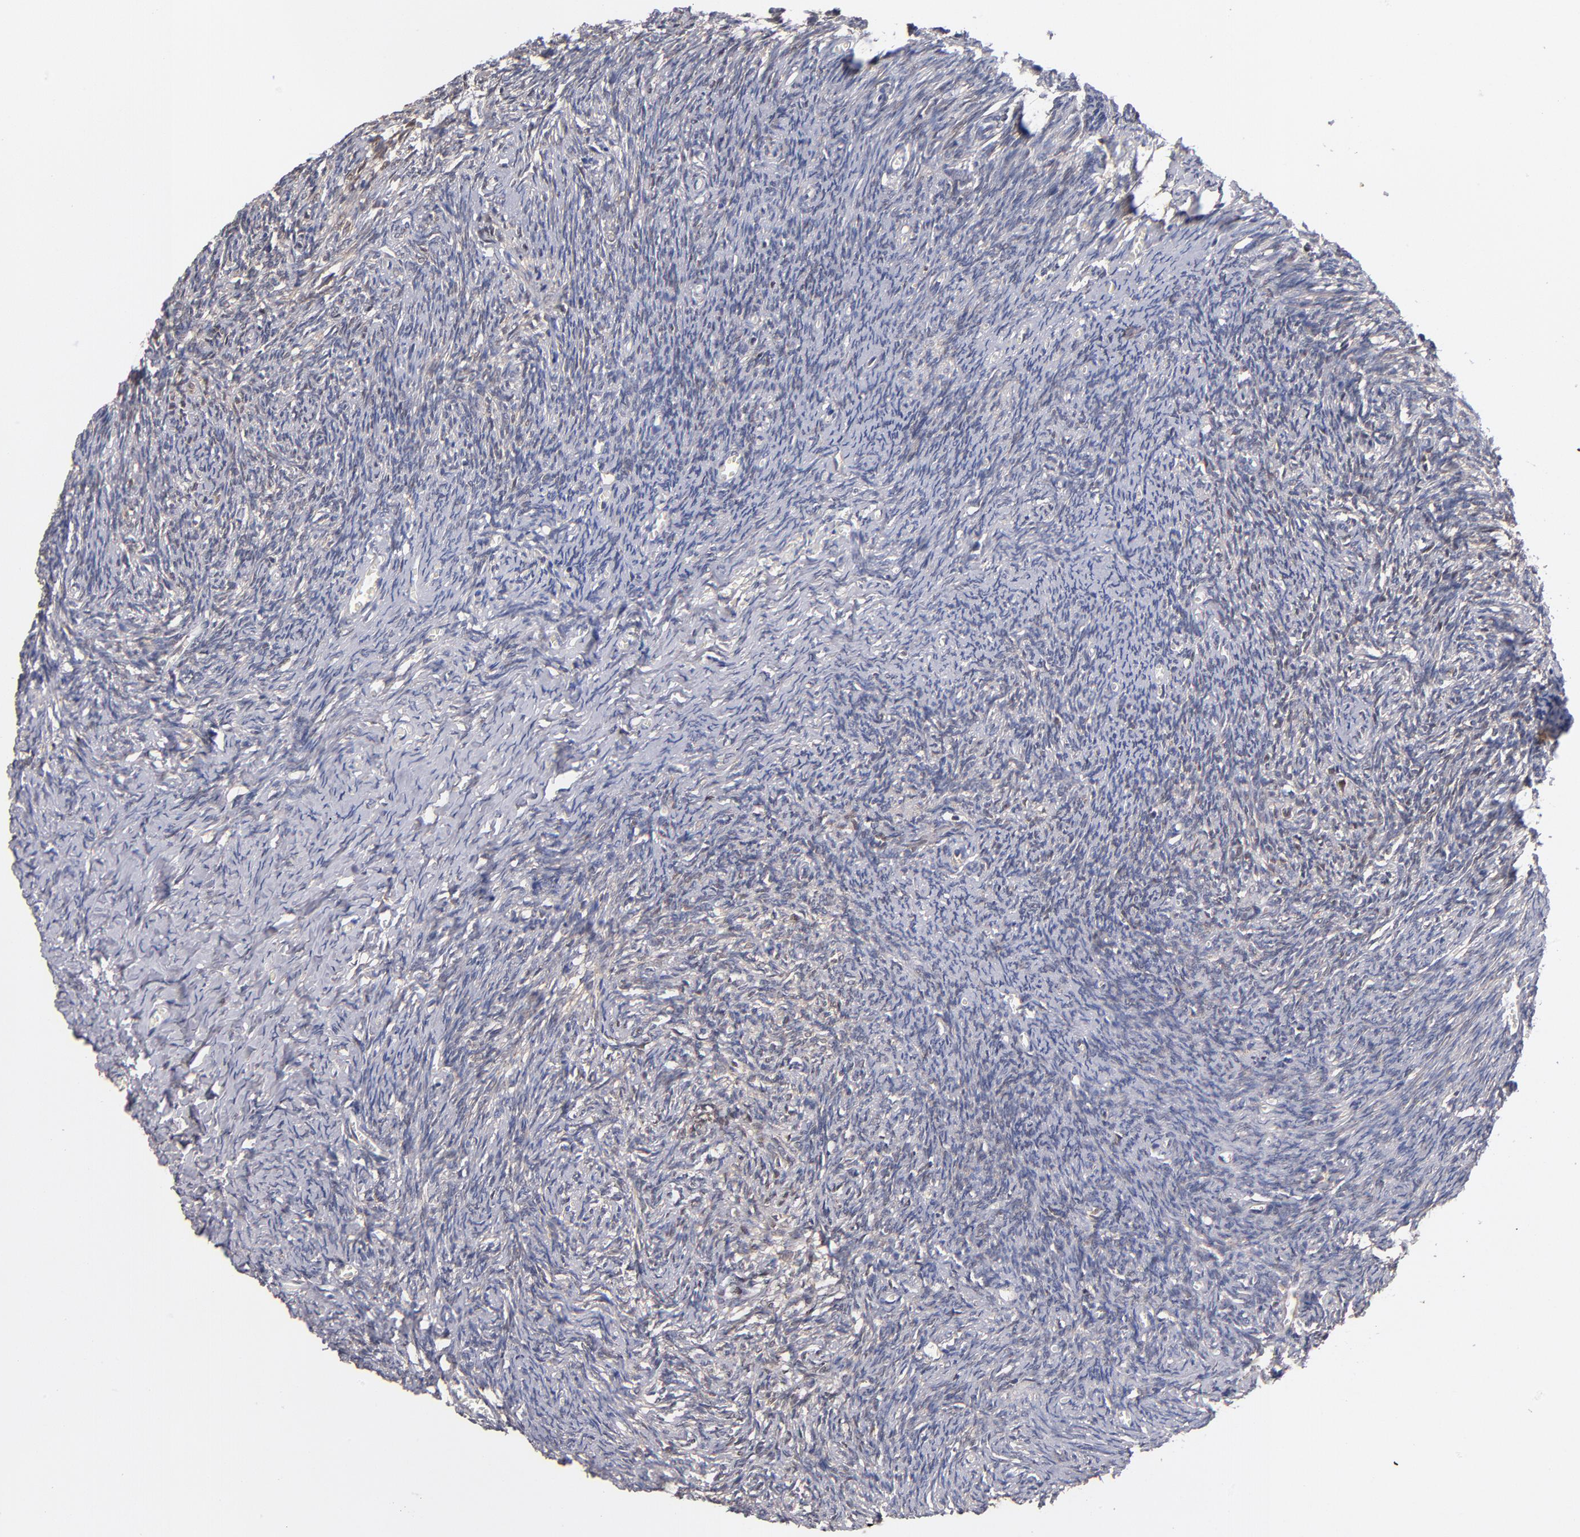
{"staining": {"intensity": "weak", "quantity": "25%-75%", "location": "cytoplasmic/membranous"}, "tissue": "ovary", "cell_type": "Ovarian stroma cells", "image_type": "normal", "snomed": [{"axis": "morphology", "description": "Normal tissue, NOS"}, {"axis": "topography", "description": "Ovary"}], "caption": "Protein positivity by IHC demonstrates weak cytoplasmic/membranous expression in approximately 25%-75% of ovarian stroma cells in normal ovary. (brown staining indicates protein expression, while blue staining denotes nuclei).", "gene": "GMFB", "patient": {"sex": "female", "age": 54}}